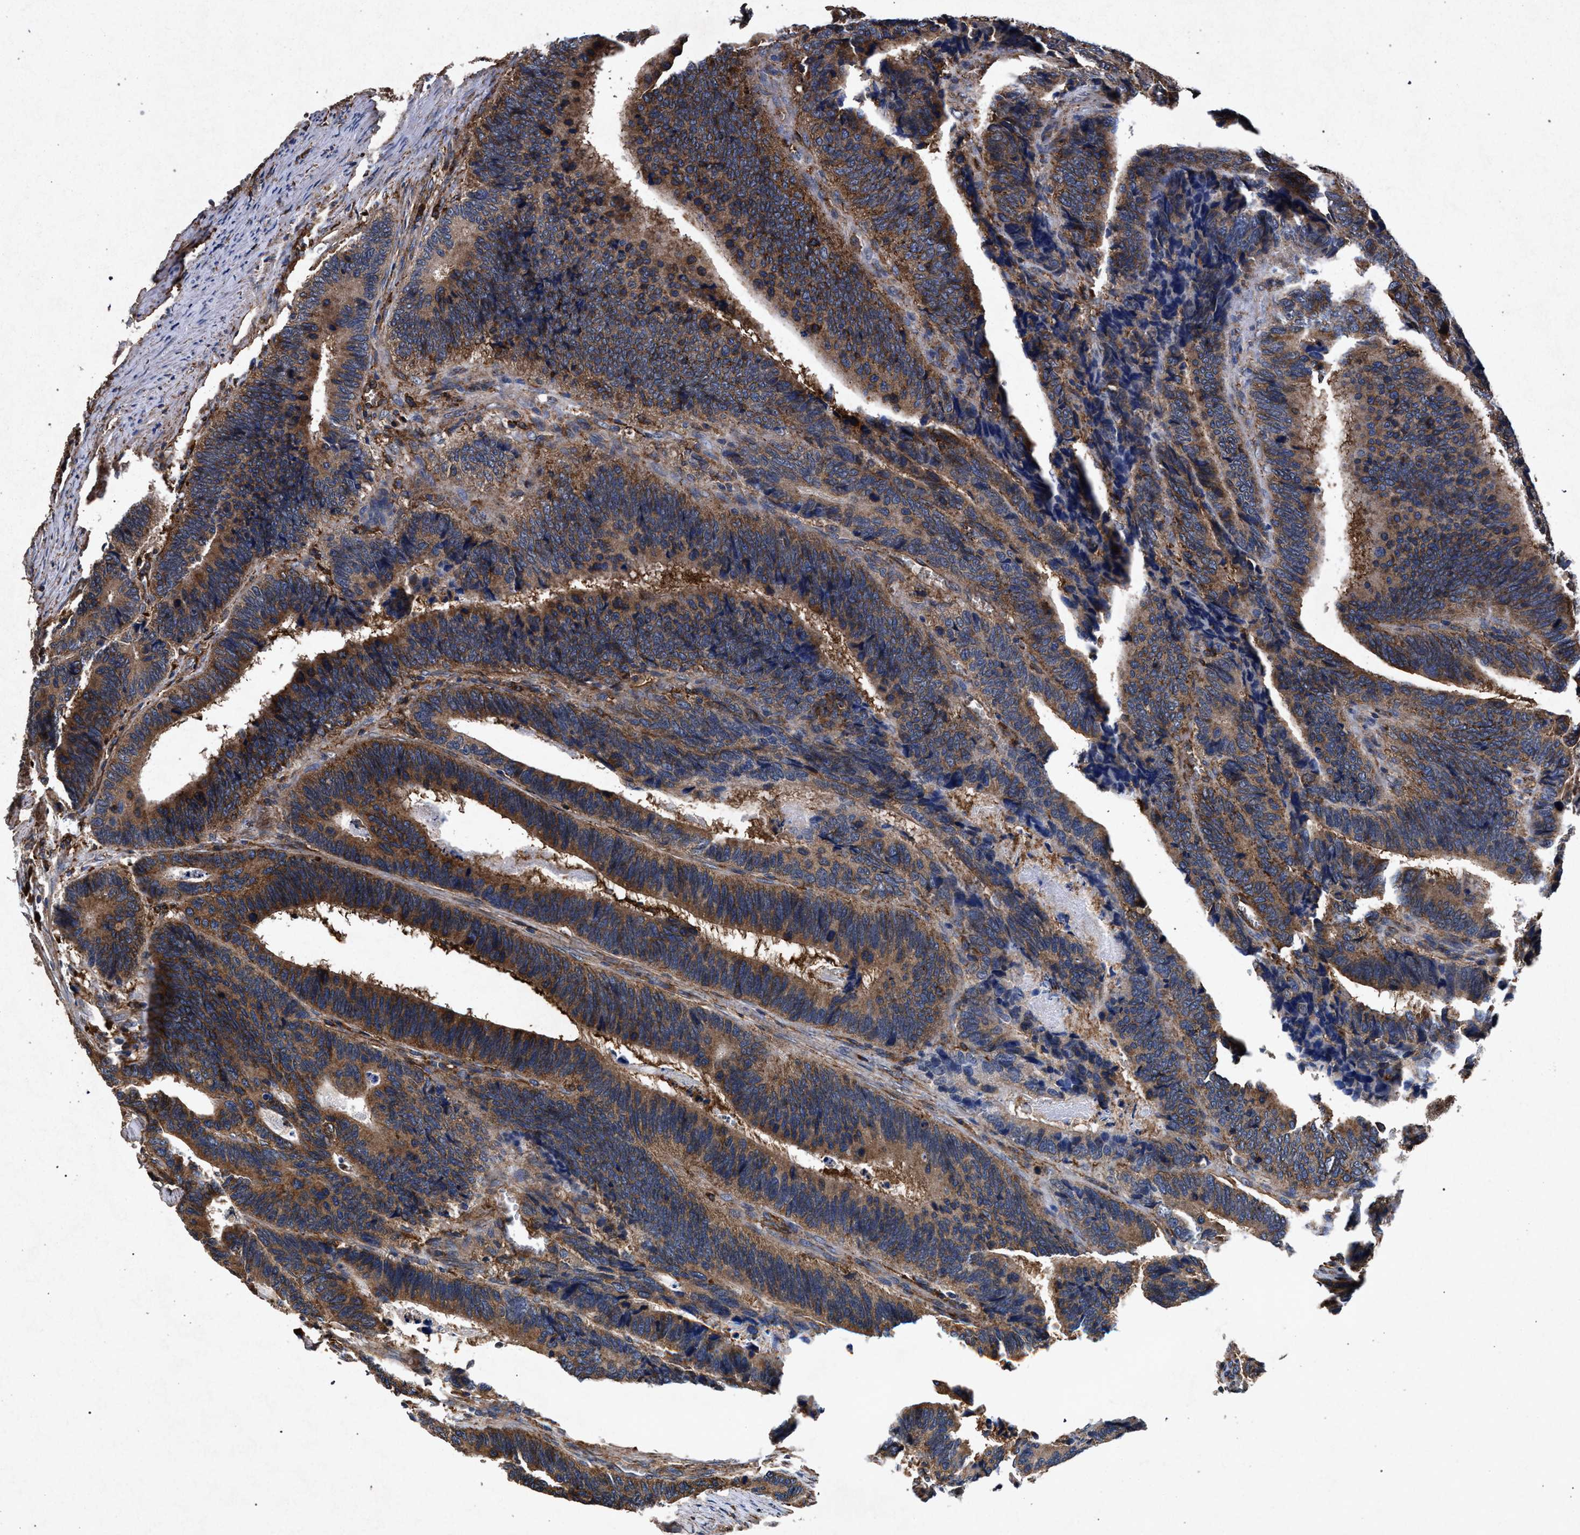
{"staining": {"intensity": "moderate", "quantity": ">75%", "location": "cytoplasmic/membranous"}, "tissue": "colorectal cancer", "cell_type": "Tumor cells", "image_type": "cancer", "snomed": [{"axis": "morphology", "description": "Adenocarcinoma, NOS"}, {"axis": "topography", "description": "Colon"}], "caption": "Immunohistochemical staining of adenocarcinoma (colorectal) shows moderate cytoplasmic/membranous protein positivity in about >75% of tumor cells. The protein of interest is stained brown, and the nuclei are stained in blue (DAB IHC with brightfield microscopy, high magnification).", "gene": "MARCKS", "patient": {"sex": "male", "age": 72}}